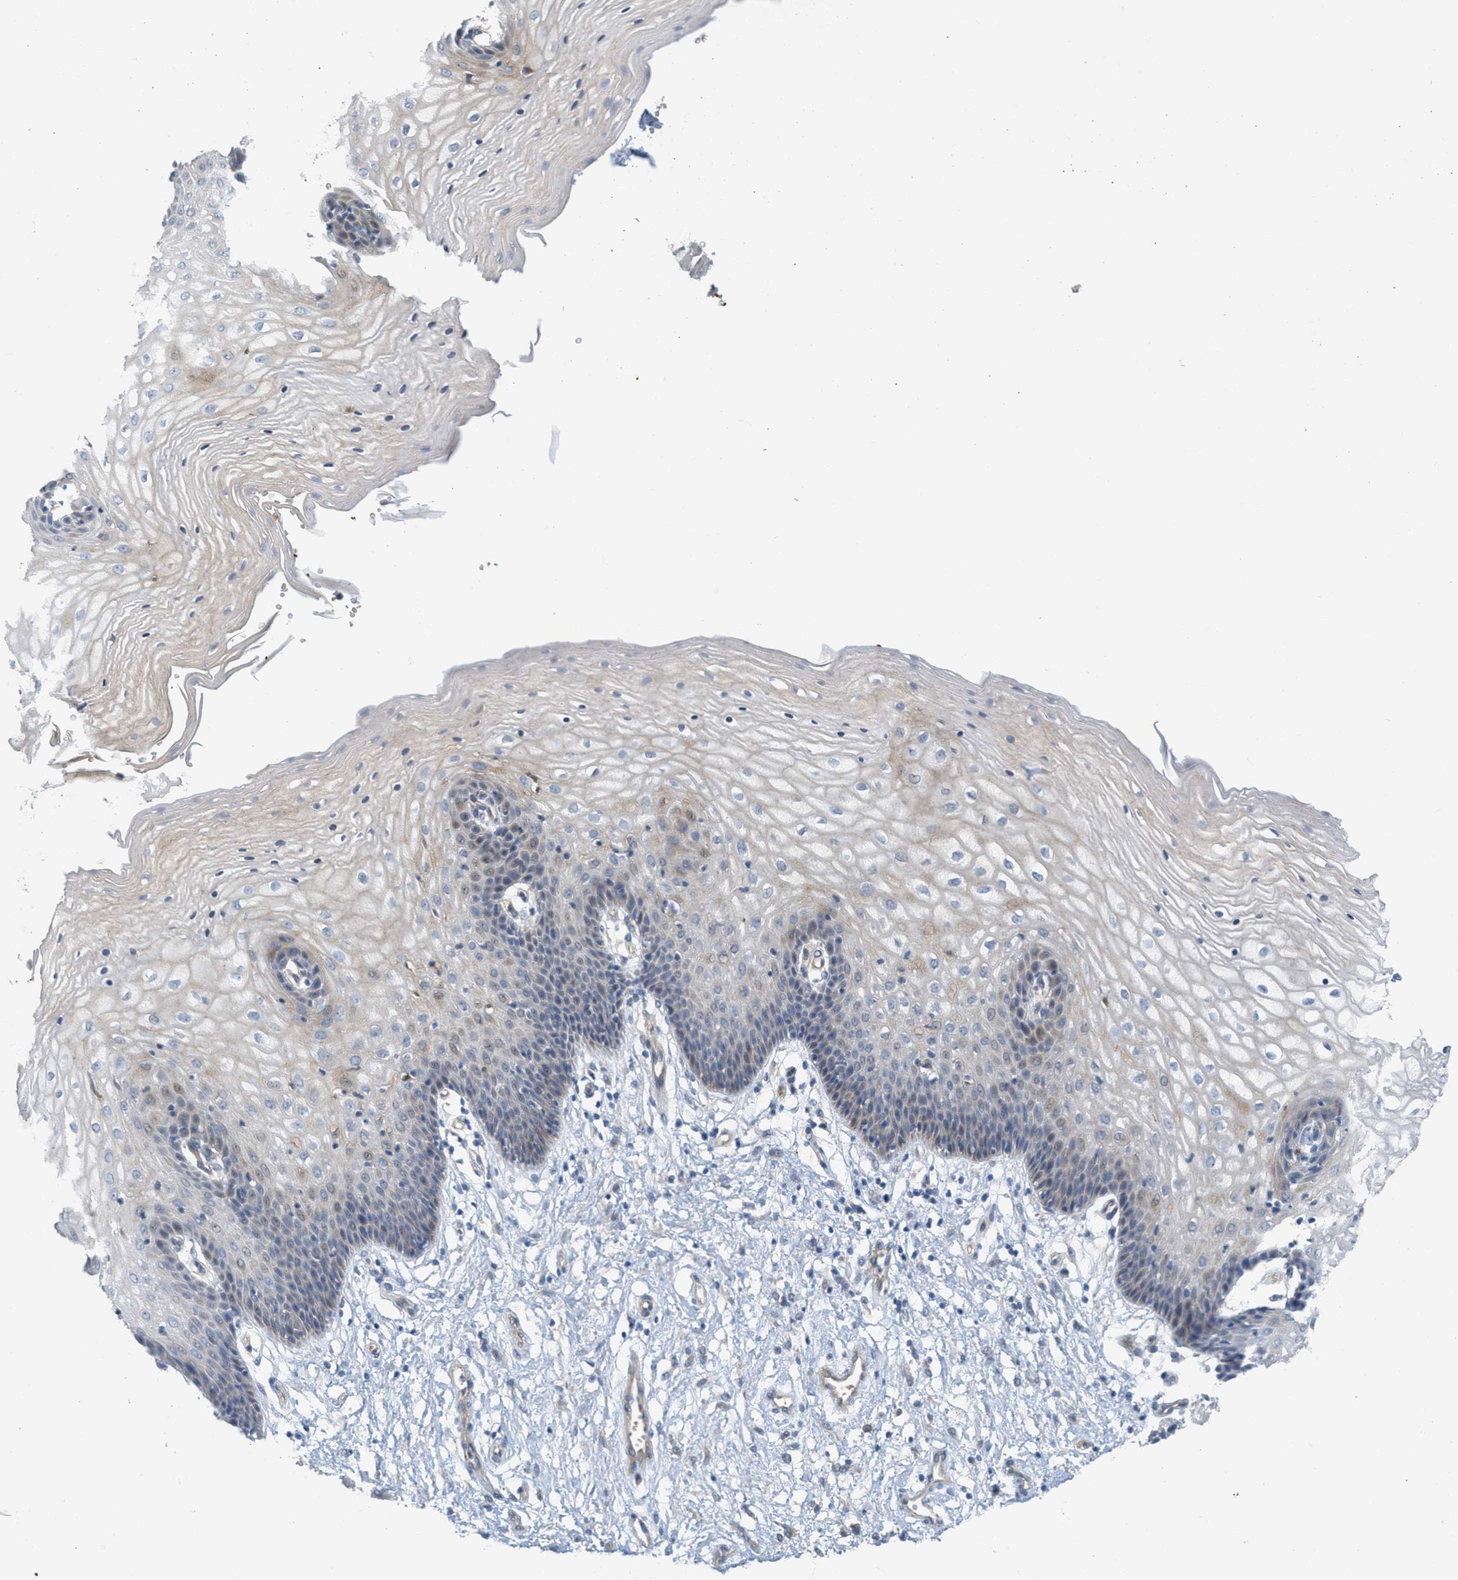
{"staining": {"intensity": "weak", "quantity": "<25%", "location": "cytoplasmic/membranous,nuclear"}, "tissue": "vagina", "cell_type": "Squamous epithelial cells", "image_type": "normal", "snomed": [{"axis": "morphology", "description": "Normal tissue, NOS"}, {"axis": "topography", "description": "Vagina"}], "caption": "The IHC photomicrograph has no significant staining in squamous epithelial cells of vagina.", "gene": "MRS2", "patient": {"sex": "female", "age": 34}}